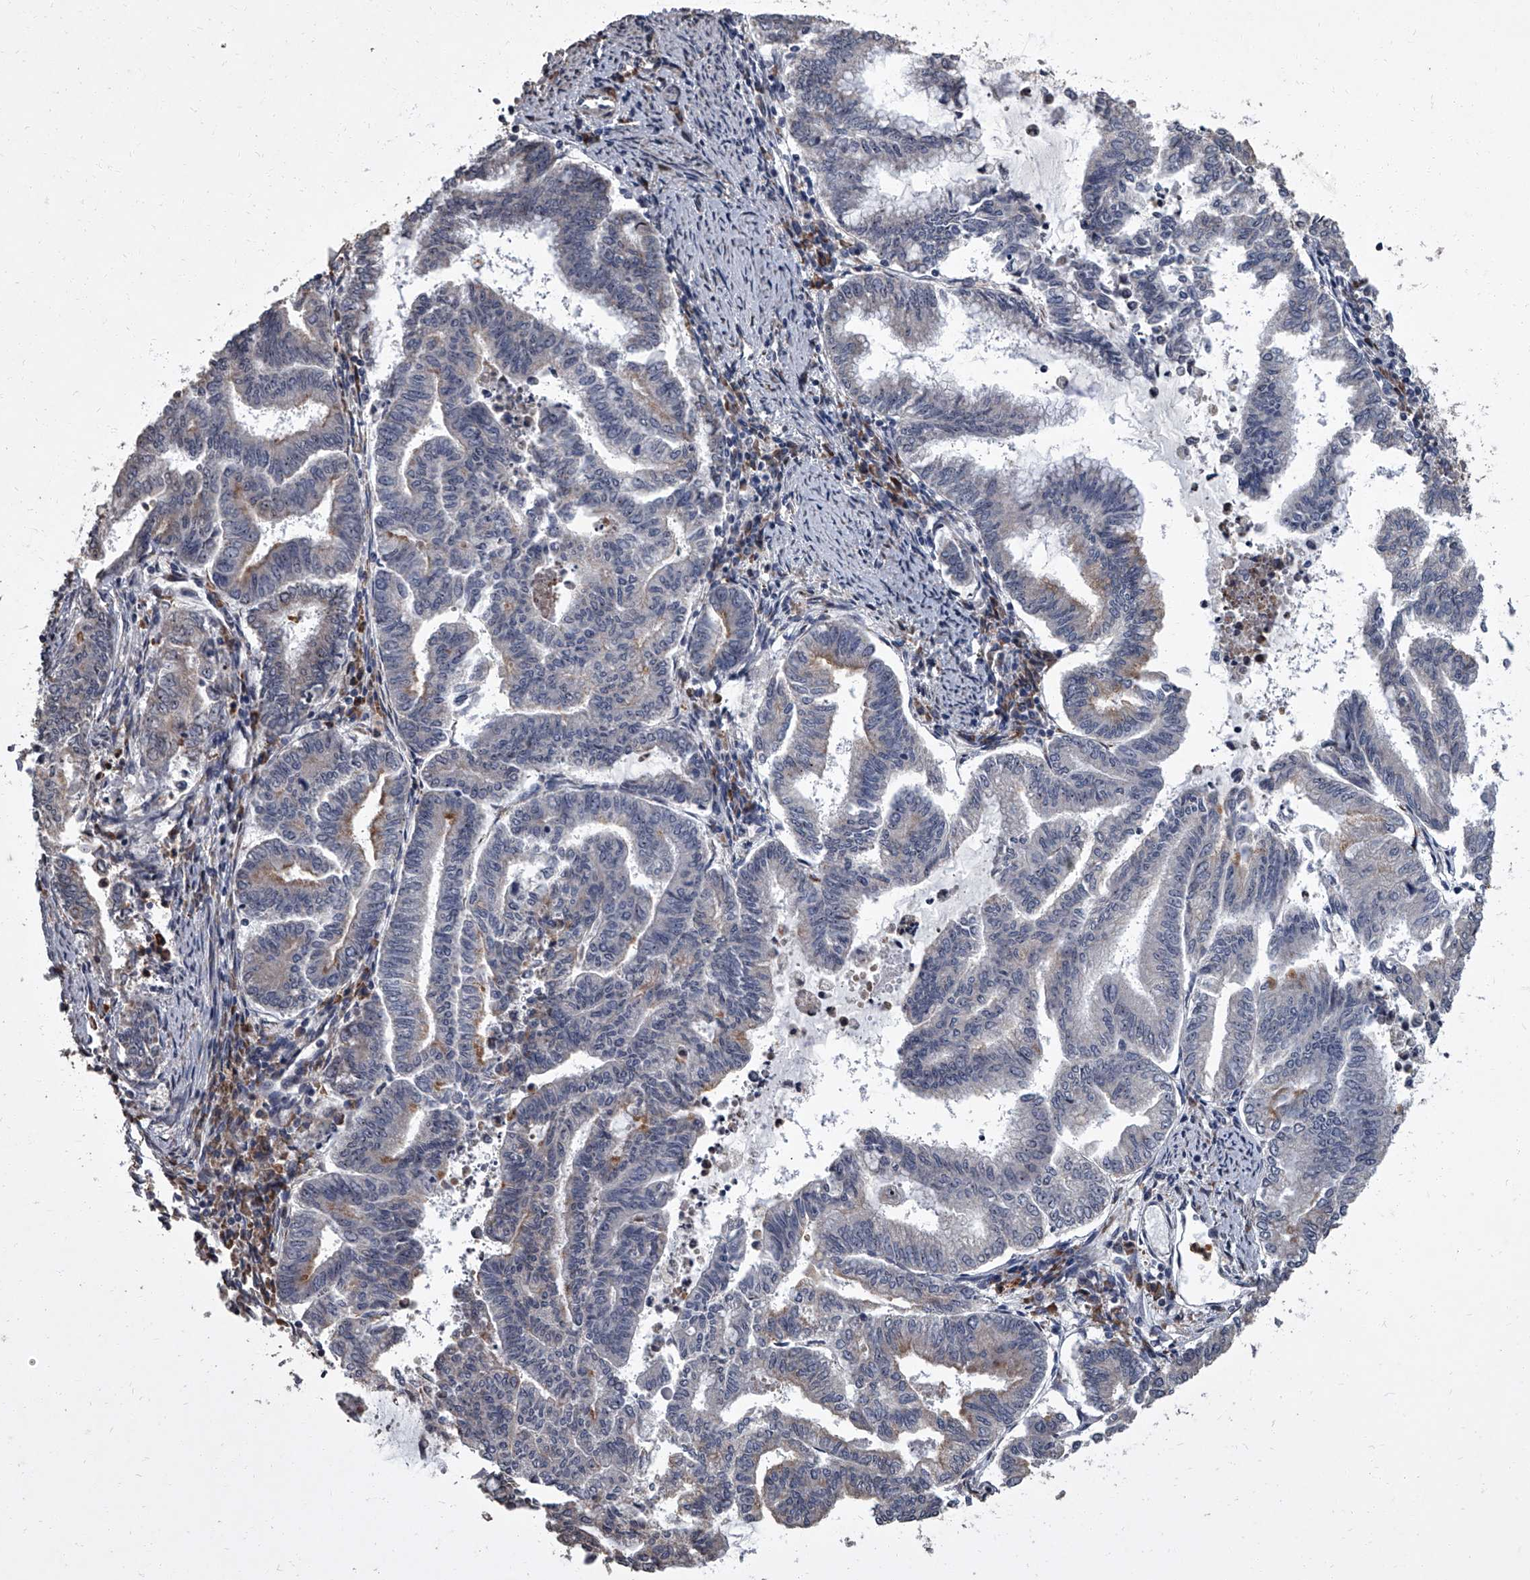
{"staining": {"intensity": "weak", "quantity": "<25%", "location": "cytoplasmic/membranous"}, "tissue": "endometrial cancer", "cell_type": "Tumor cells", "image_type": "cancer", "snomed": [{"axis": "morphology", "description": "Adenocarcinoma, NOS"}, {"axis": "topography", "description": "Endometrium"}], "caption": "Immunohistochemical staining of endometrial adenocarcinoma exhibits no significant staining in tumor cells.", "gene": "SIRT4", "patient": {"sex": "female", "age": 79}}